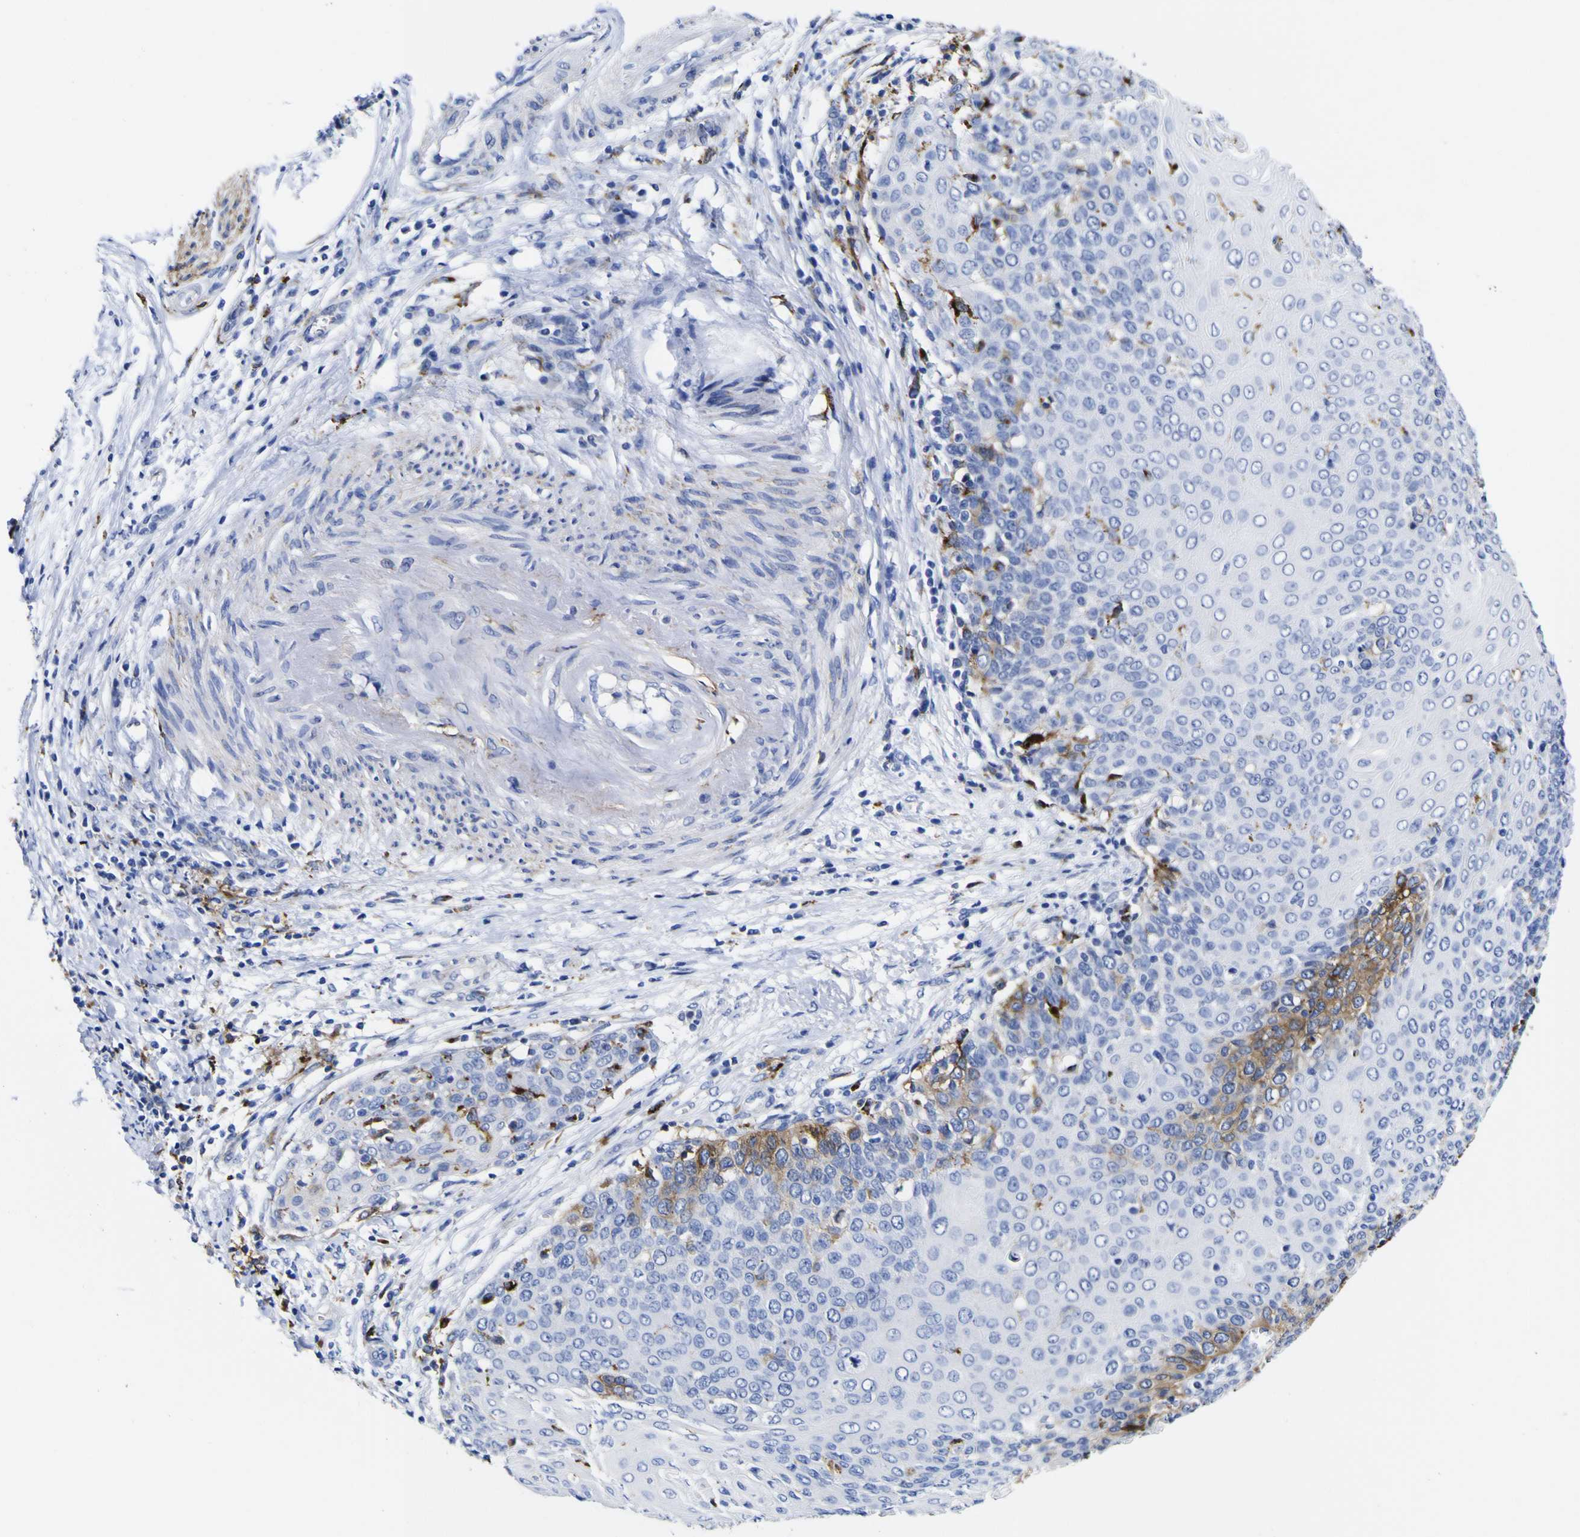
{"staining": {"intensity": "moderate", "quantity": "<25%", "location": "cytoplasmic/membranous"}, "tissue": "cervical cancer", "cell_type": "Tumor cells", "image_type": "cancer", "snomed": [{"axis": "morphology", "description": "Squamous cell carcinoma, NOS"}, {"axis": "topography", "description": "Cervix"}], "caption": "IHC (DAB) staining of cervical squamous cell carcinoma demonstrates moderate cytoplasmic/membranous protein positivity in approximately <25% of tumor cells. (brown staining indicates protein expression, while blue staining denotes nuclei).", "gene": "HLA-DQA1", "patient": {"sex": "female", "age": 39}}